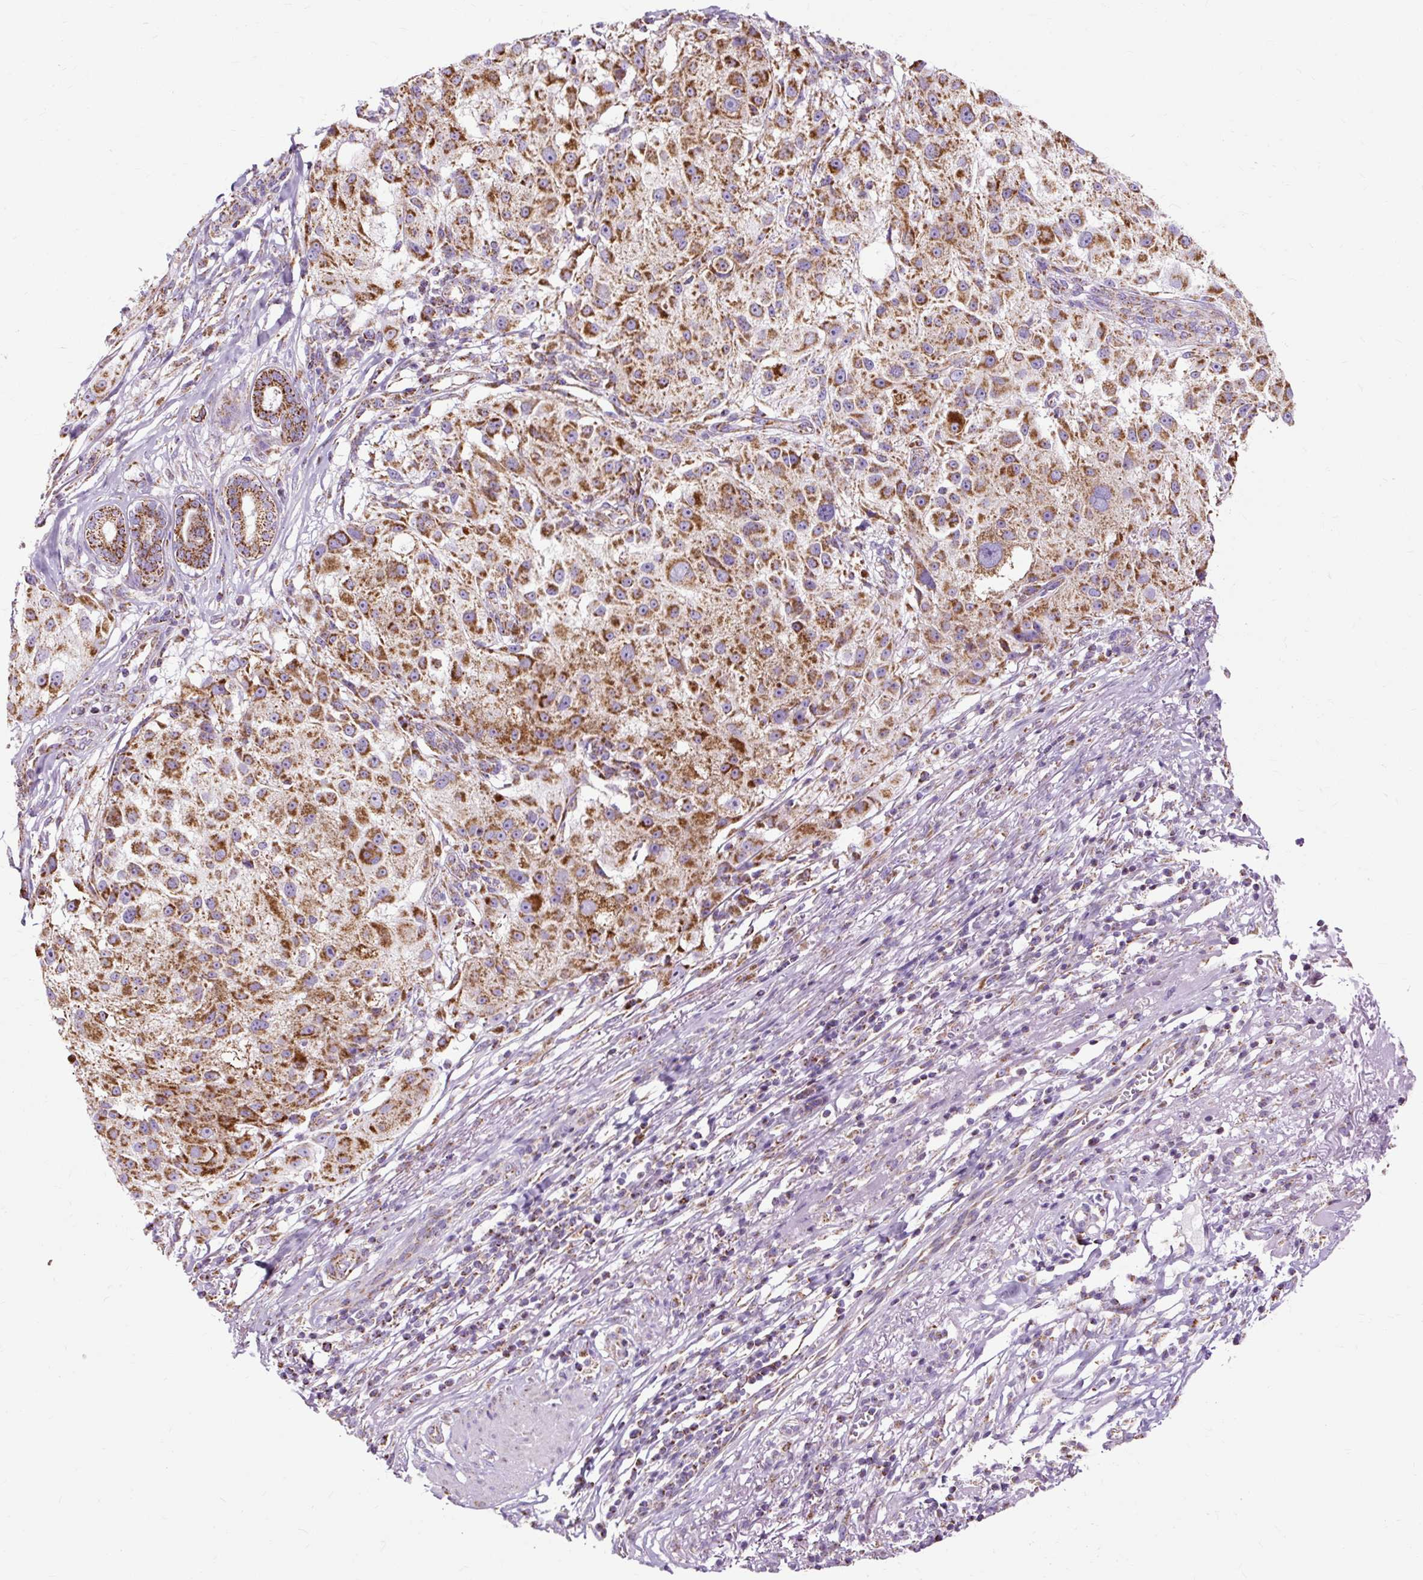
{"staining": {"intensity": "moderate", "quantity": ">75%", "location": "cytoplasmic/membranous"}, "tissue": "melanoma", "cell_type": "Tumor cells", "image_type": "cancer", "snomed": [{"axis": "morphology", "description": "Necrosis, NOS"}, {"axis": "morphology", "description": "Malignant melanoma, NOS"}, {"axis": "topography", "description": "Skin"}], "caption": "Protein positivity by immunohistochemistry exhibits moderate cytoplasmic/membranous expression in approximately >75% of tumor cells in malignant melanoma. (DAB (3,3'-diaminobenzidine) IHC, brown staining for protein, blue staining for nuclei).", "gene": "DLAT", "patient": {"sex": "female", "age": 87}}